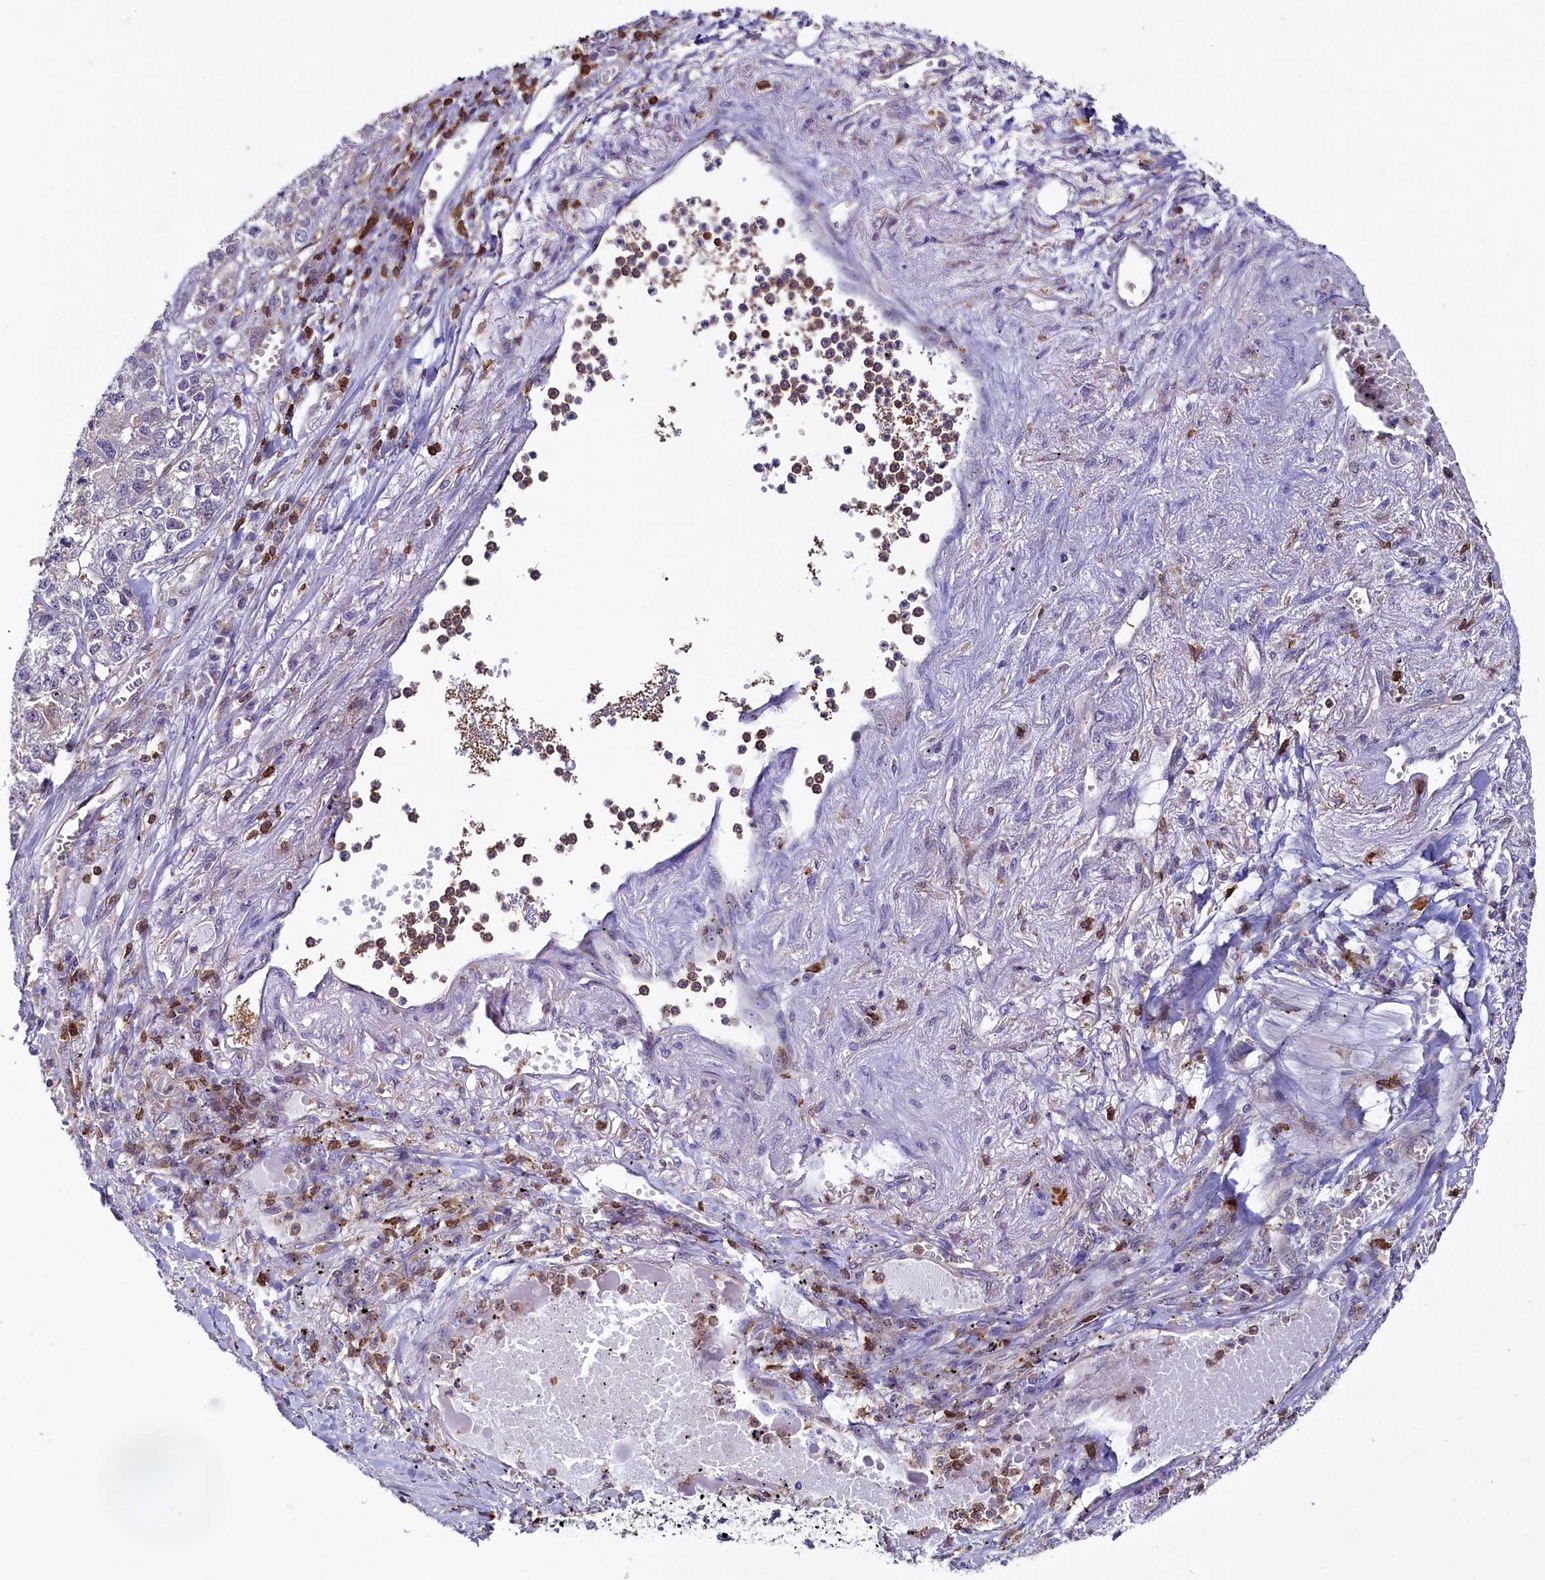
{"staining": {"intensity": "negative", "quantity": "none", "location": "none"}, "tissue": "lung cancer", "cell_type": "Tumor cells", "image_type": "cancer", "snomed": [{"axis": "morphology", "description": "Adenocarcinoma, NOS"}, {"axis": "topography", "description": "Lung"}], "caption": "A high-resolution micrograph shows IHC staining of lung cancer (adenocarcinoma), which demonstrates no significant staining in tumor cells.", "gene": "CIAPIN1", "patient": {"sex": "male", "age": 49}}